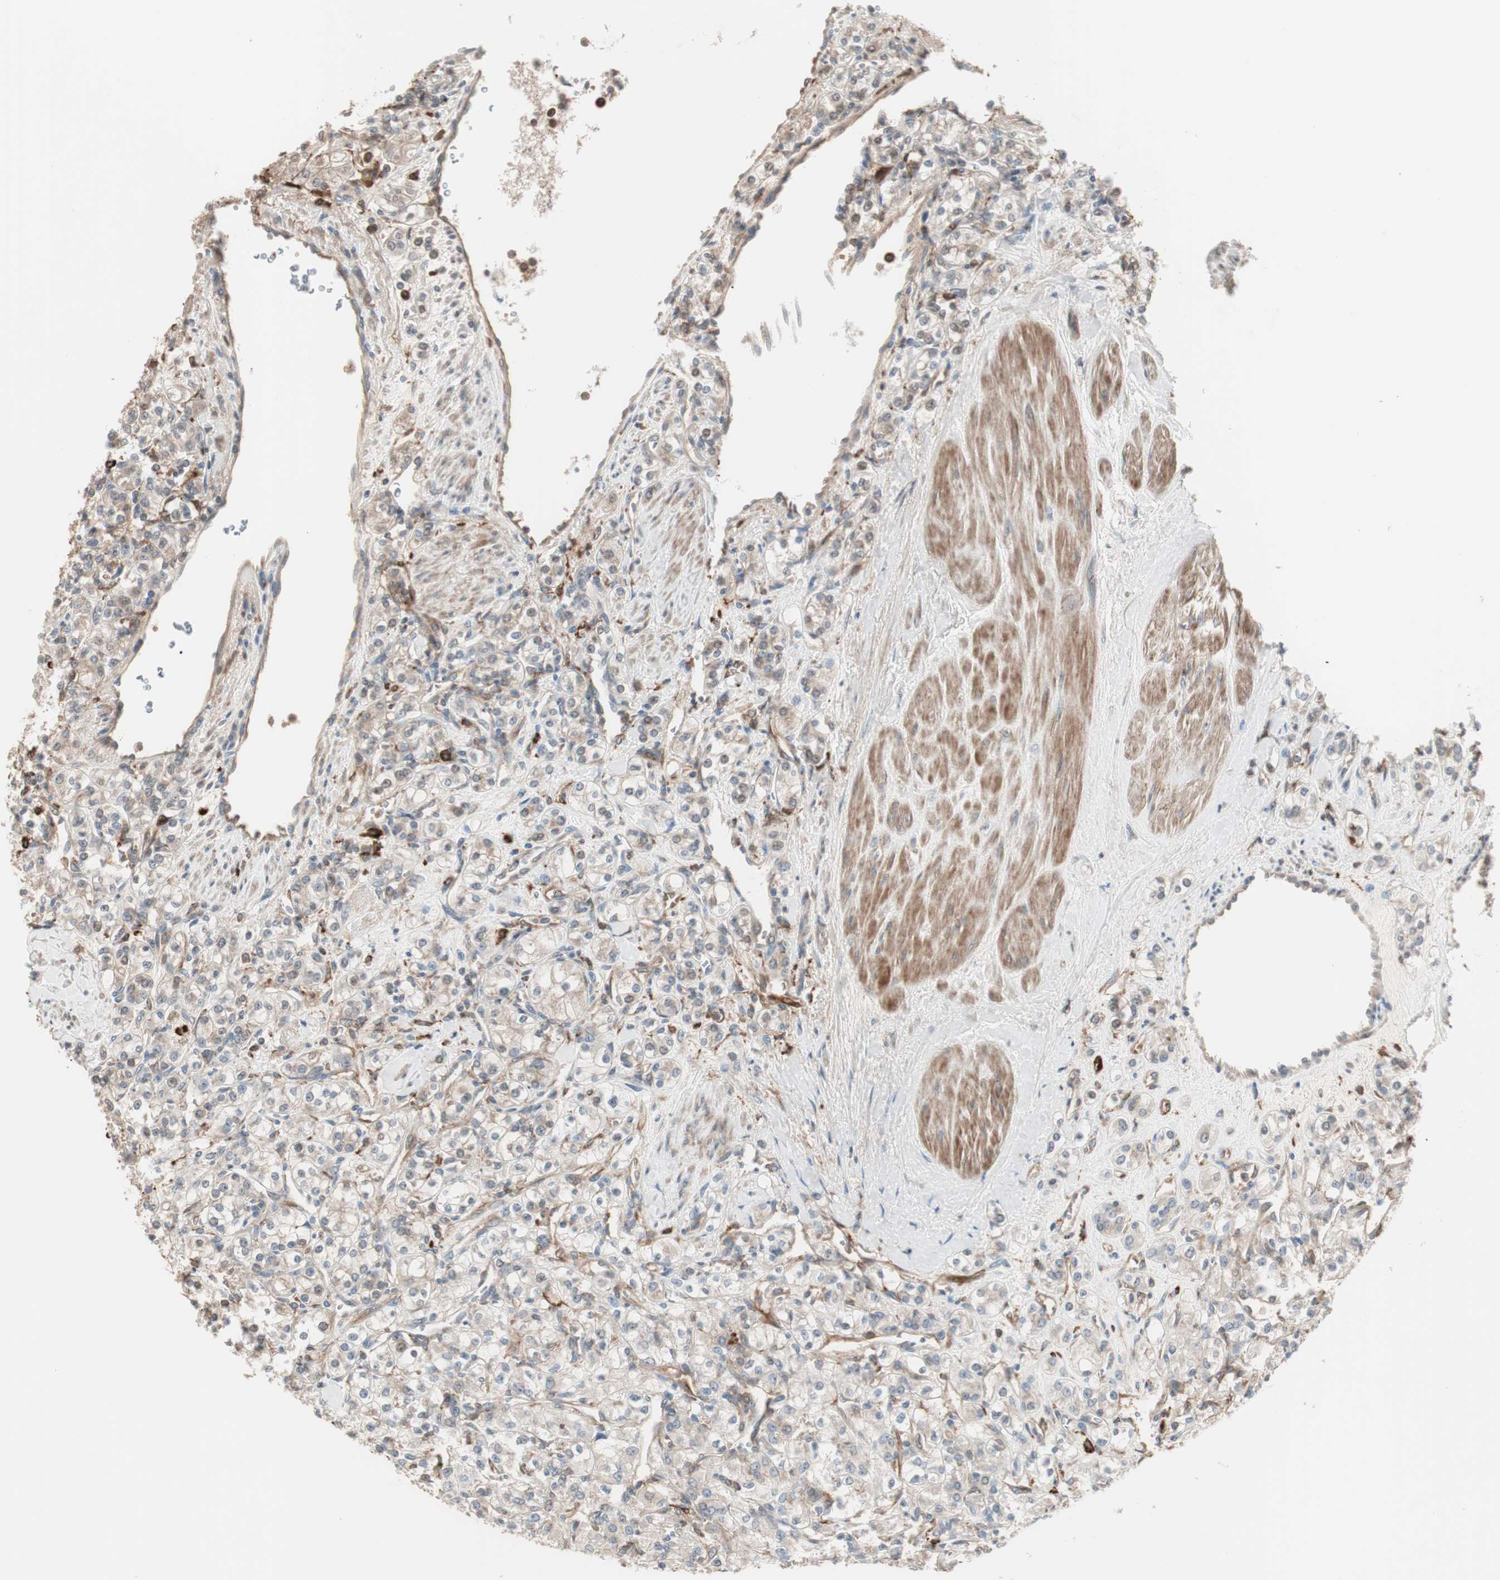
{"staining": {"intensity": "weak", "quantity": ">75%", "location": "cytoplasmic/membranous"}, "tissue": "renal cancer", "cell_type": "Tumor cells", "image_type": "cancer", "snomed": [{"axis": "morphology", "description": "Adenocarcinoma, NOS"}, {"axis": "topography", "description": "Kidney"}], "caption": "A micrograph of renal cancer stained for a protein shows weak cytoplasmic/membranous brown staining in tumor cells.", "gene": "STAB1", "patient": {"sex": "male", "age": 77}}